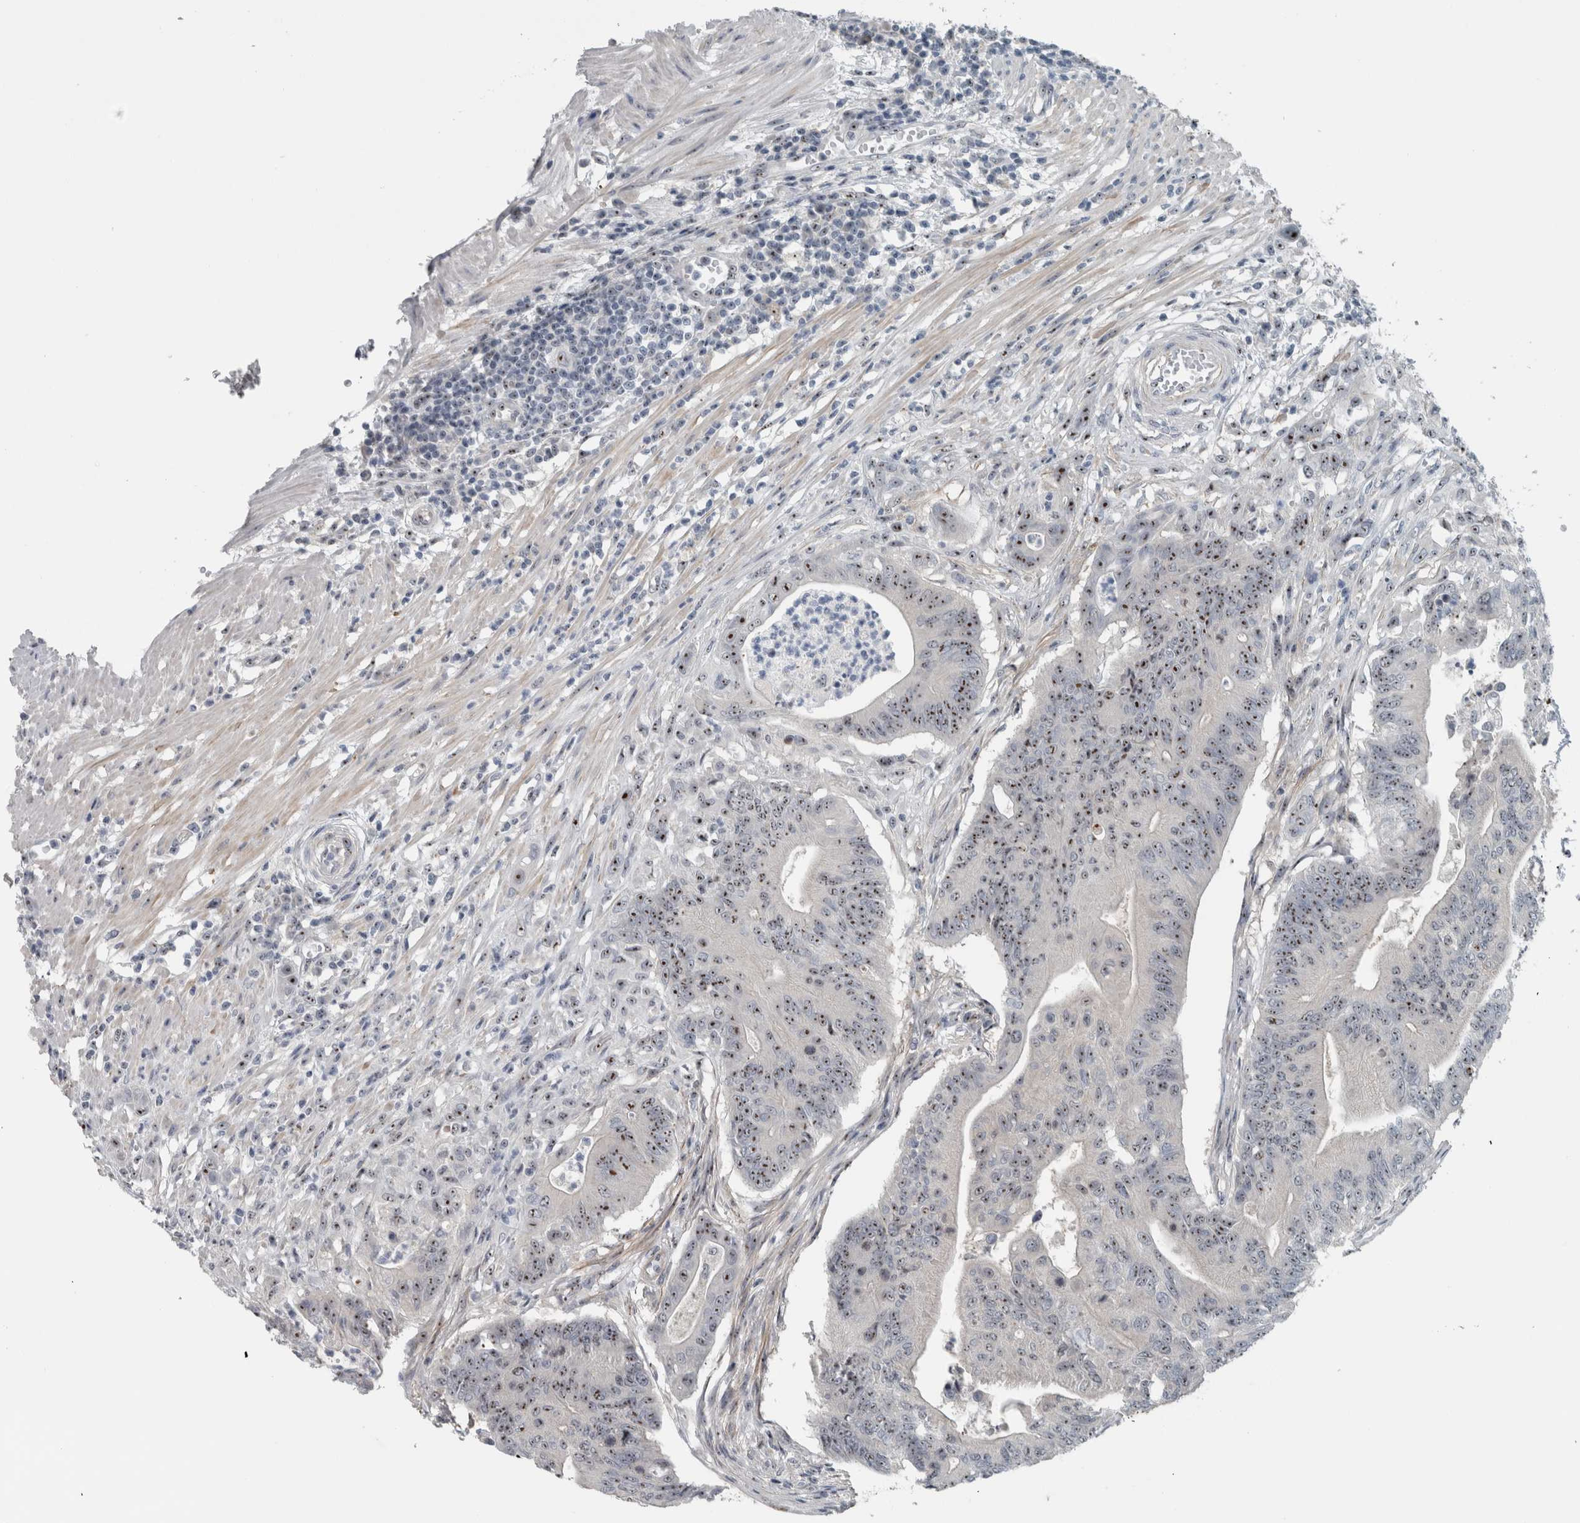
{"staining": {"intensity": "moderate", "quantity": "25%-75%", "location": "nuclear"}, "tissue": "colorectal cancer", "cell_type": "Tumor cells", "image_type": "cancer", "snomed": [{"axis": "morphology", "description": "Adenoma, NOS"}, {"axis": "morphology", "description": "Adenocarcinoma, NOS"}, {"axis": "topography", "description": "Colon"}], "caption": "An IHC micrograph of tumor tissue is shown. Protein staining in brown shows moderate nuclear positivity in colorectal cancer within tumor cells.", "gene": "UTP6", "patient": {"sex": "male", "age": 79}}